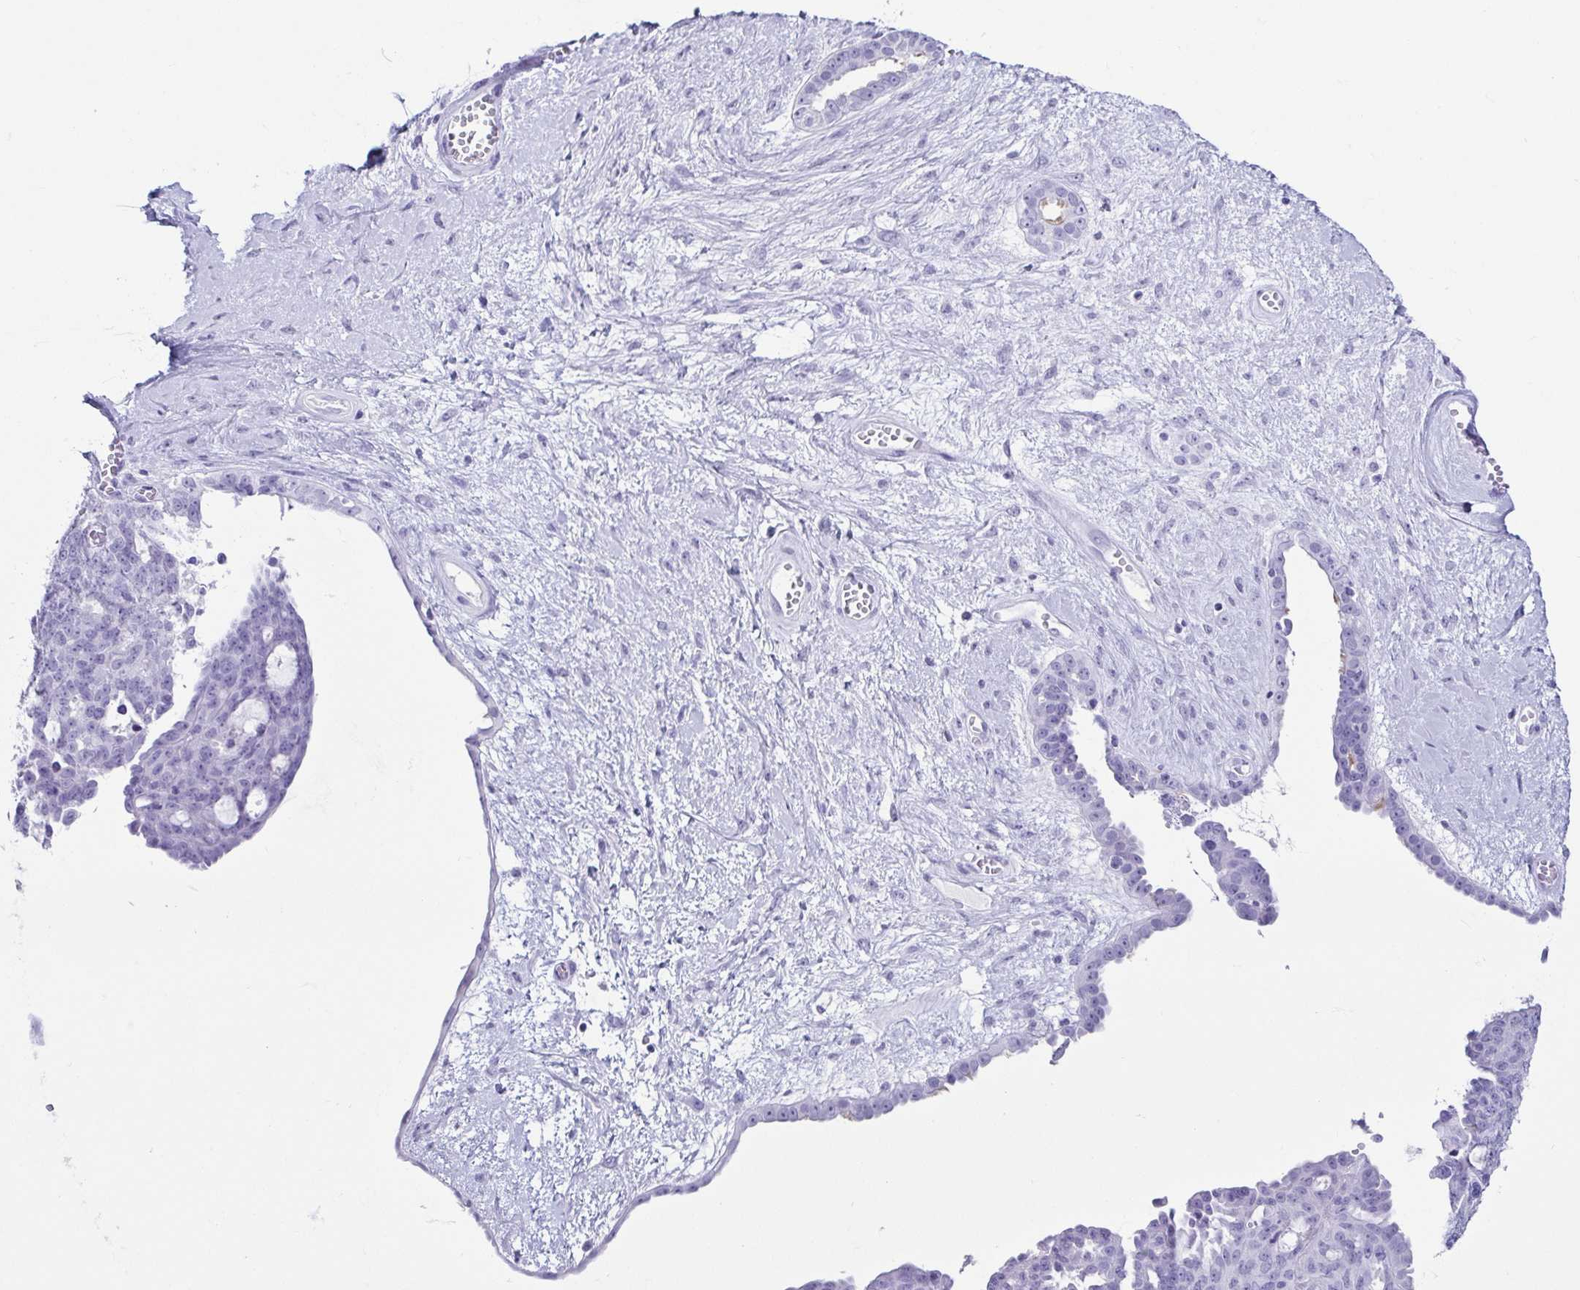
{"staining": {"intensity": "negative", "quantity": "none", "location": "none"}, "tissue": "ovarian cancer", "cell_type": "Tumor cells", "image_type": "cancer", "snomed": [{"axis": "morphology", "description": "Cystadenocarcinoma, serous, NOS"}, {"axis": "topography", "description": "Ovary"}], "caption": "High magnification brightfield microscopy of ovarian cancer (serous cystadenocarcinoma) stained with DAB (brown) and counterstained with hematoxylin (blue): tumor cells show no significant expression.", "gene": "CD164L2", "patient": {"sex": "female", "age": 71}}